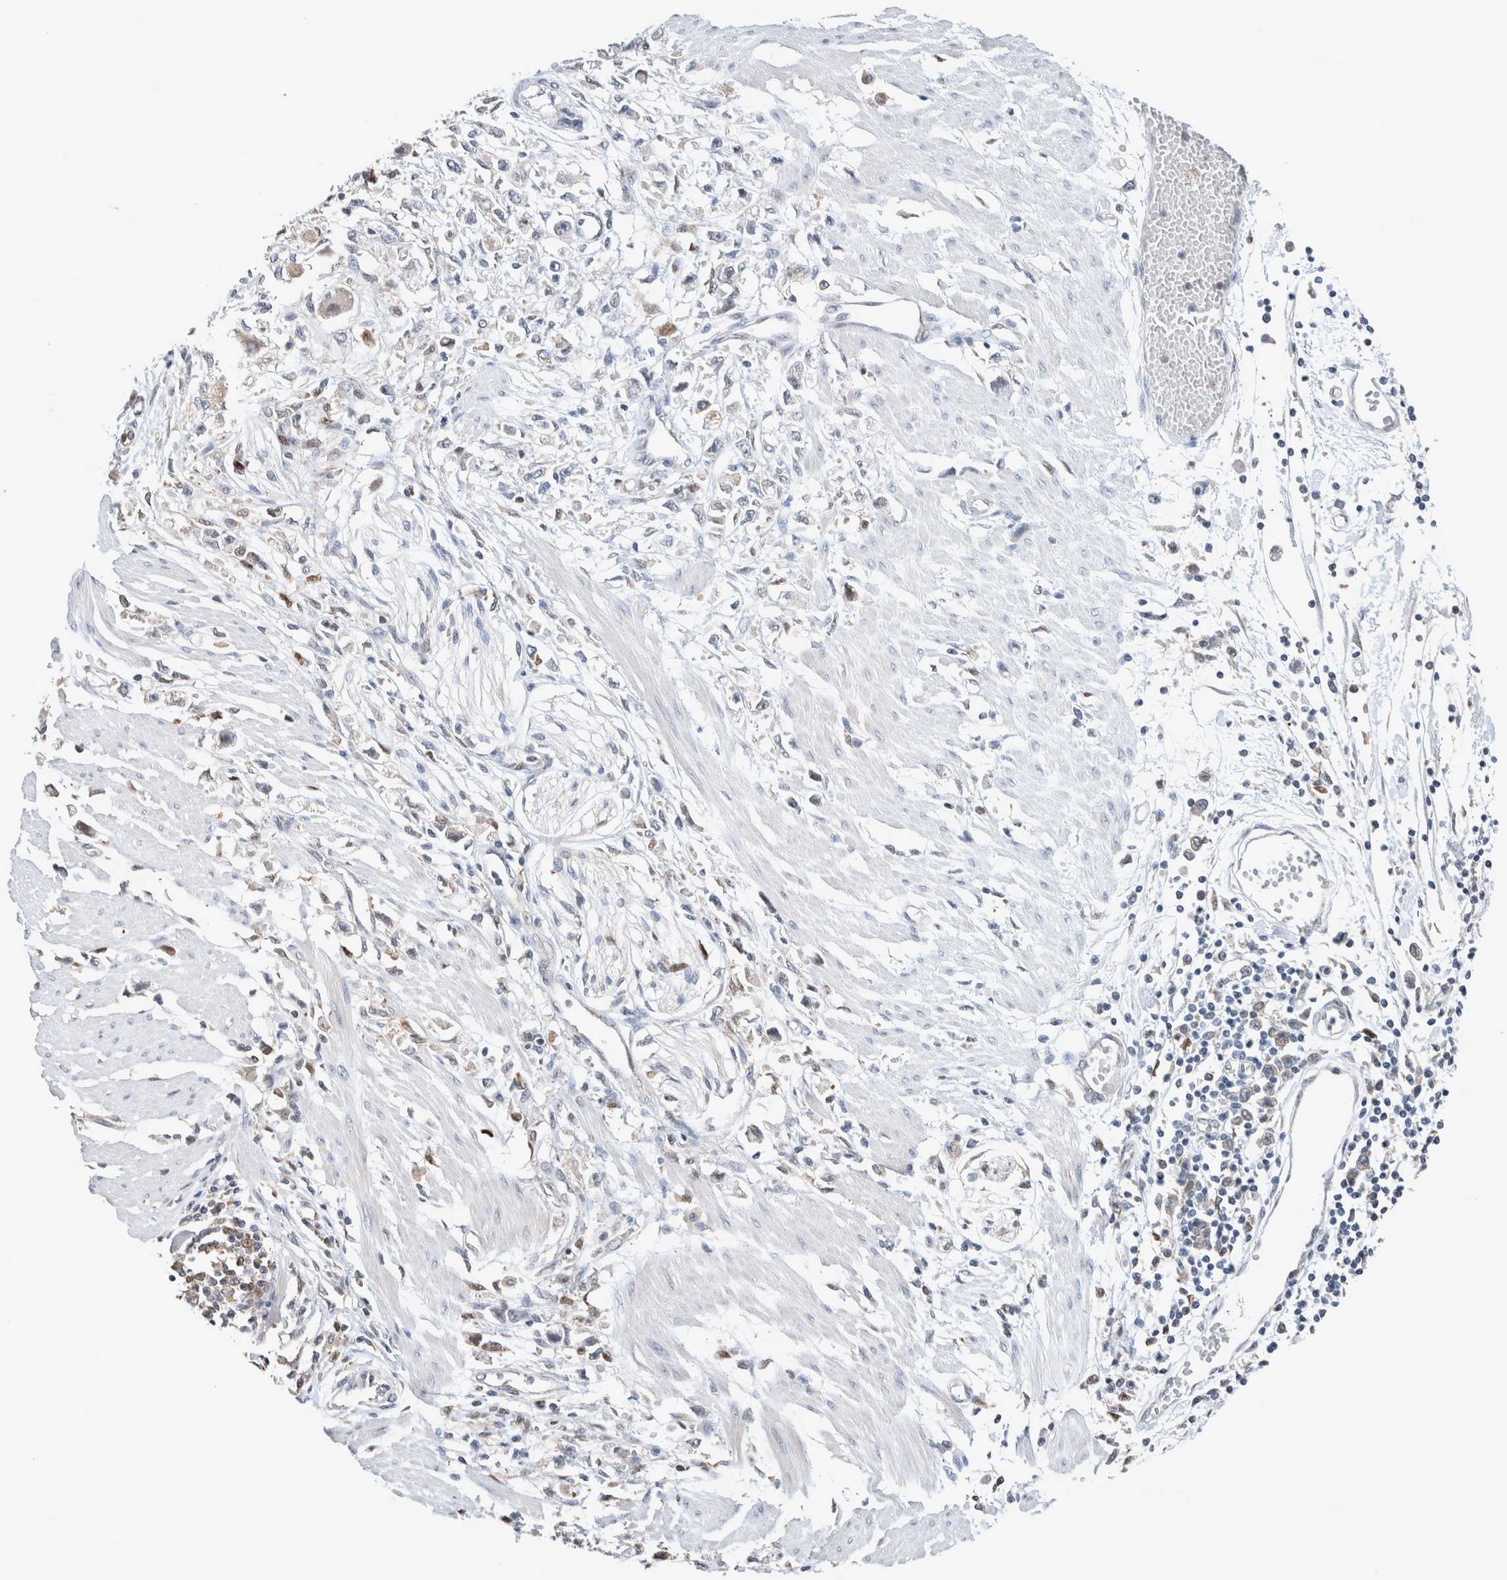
{"staining": {"intensity": "negative", "quantity": "none", "location": "none"}, "tissue": "stomach cancer", "cell_type": "Tumor cells", "image_type": "cancer", "snomed": [{"axis": "morphology", "description": "Adenocarcinoma, NOS"}, {"axis": "topography", "description": "Stomach"}], "caption": "Immunohistochemistry of human stomach cancer (adenocarcinoma) displays no staining in tumor cells.", "gene": "XPNPEP1", "patient": {"sex": "female", "age": 59}}